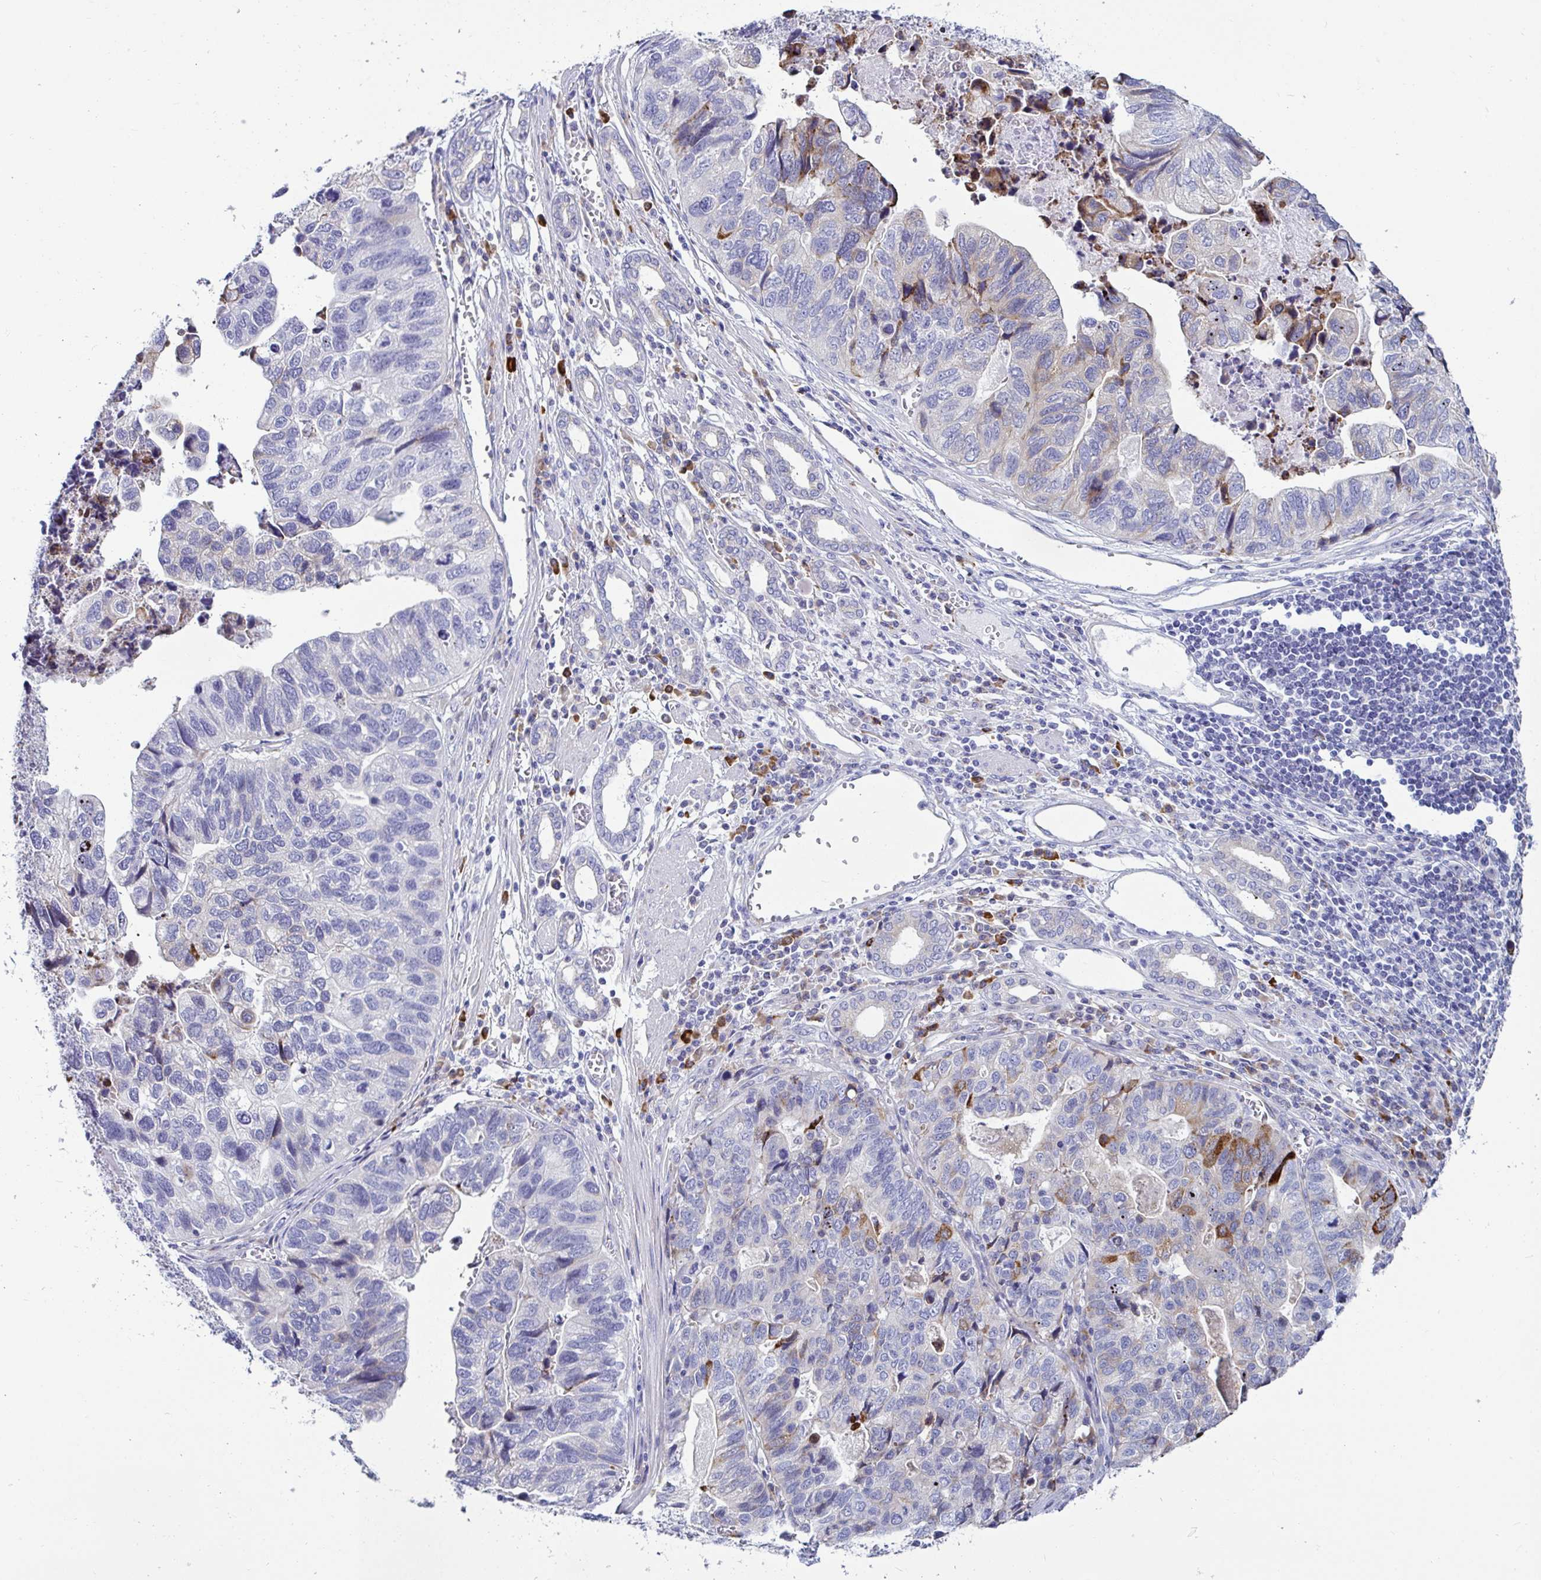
{"staining": {"intensity": "moderate", "quantity": "<25%", "location": "cytoplasmic/membranous"}, "tissue": "stomach cancer", "cell_type": "Tumor cells", "image_type": "cancer", "snomed": [{"axis": "morphology", "description": "Adenocarcinoma, NOS"}, {"axis": "topography", "description": "Stomach, upper"}], "caption": "Immunohistochemistry photomicrograph of human adenocarcinoma (stomach) stained for a protein (brown), which shows low levels of moderate cytoplasmic/membranous expression in about <25% of tumor cells.", "gene": "TFPI2", "patient": {"sex": "female", "age": 67}}